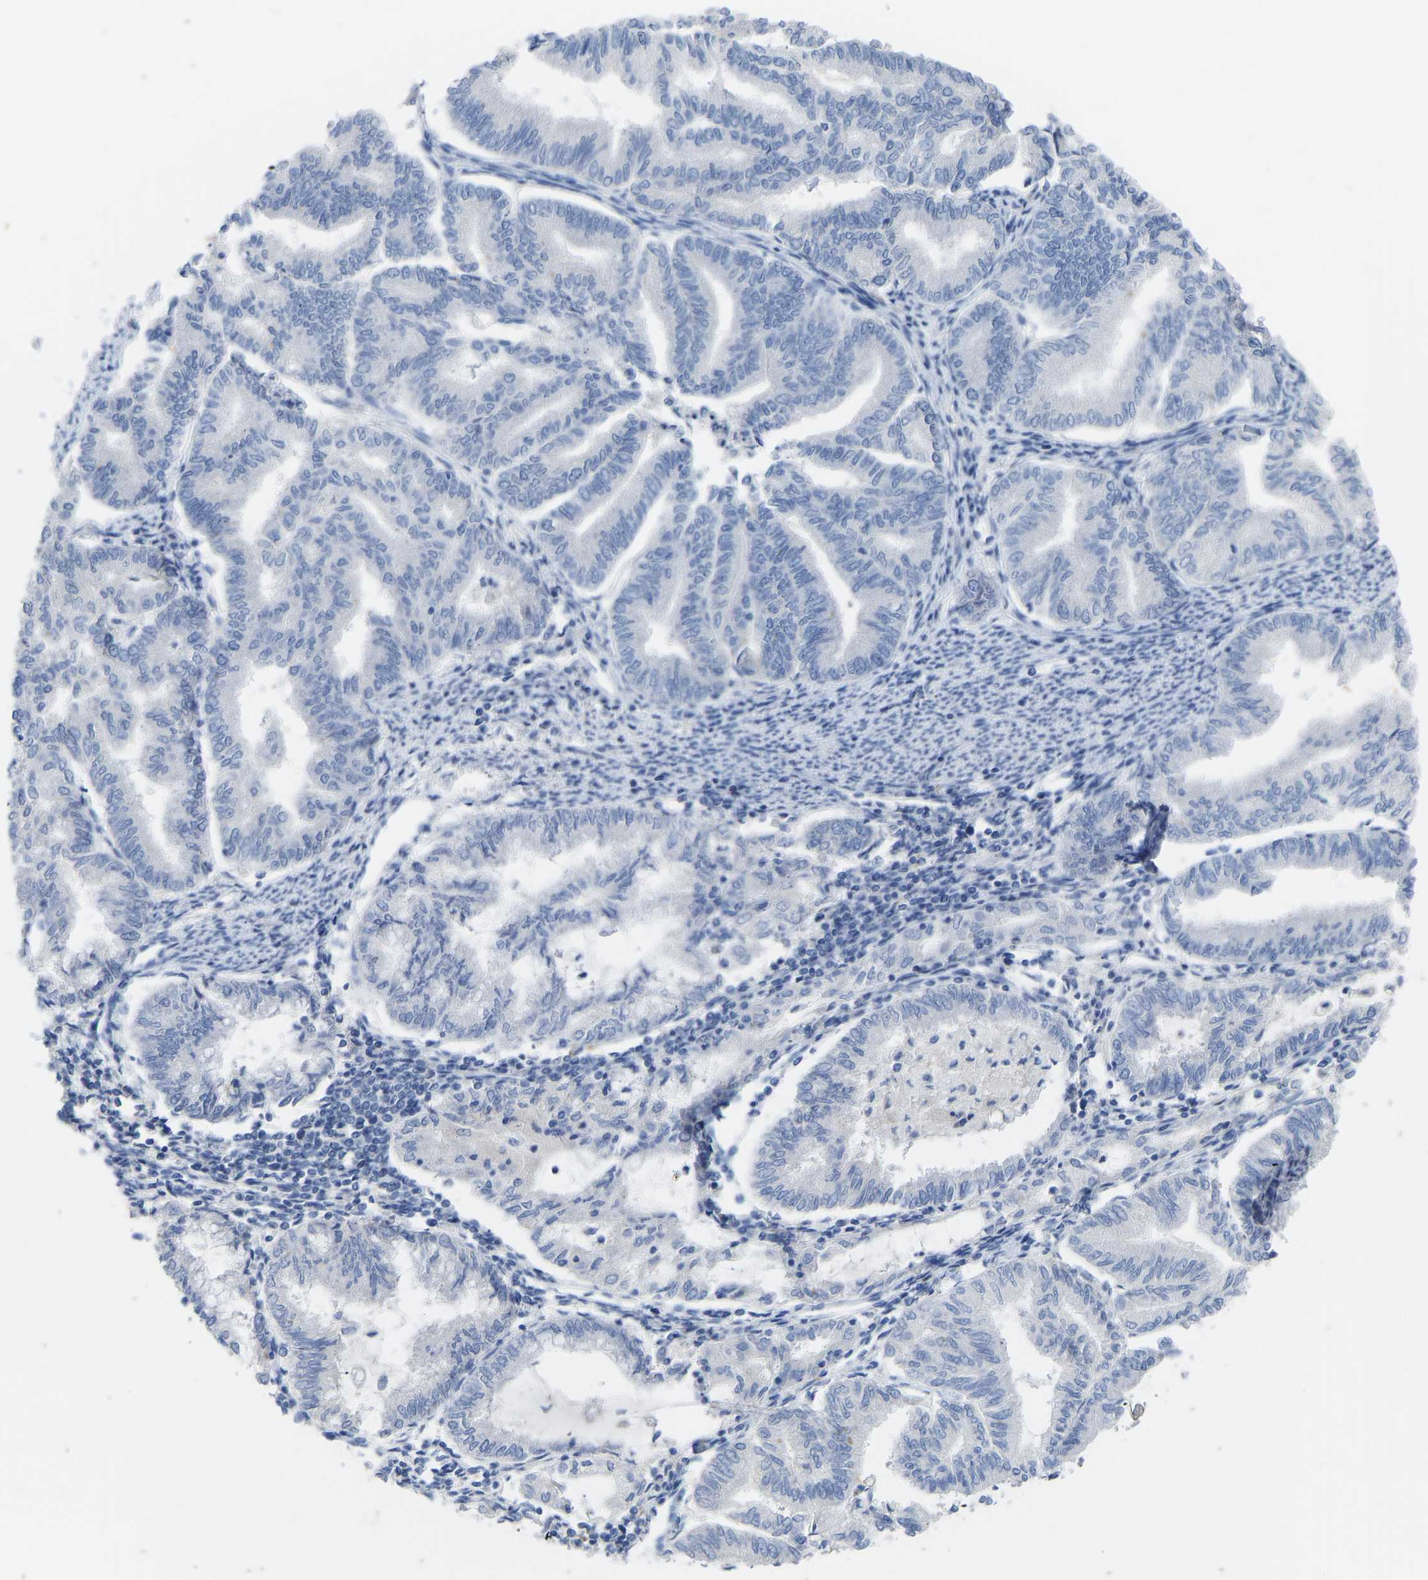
{"staining": {"intensity": "negative", "quantity": "none", "location": "none"}, "tissue": "endometrial cancer", "cell_type": "Tumor cells", "image_type": "cancer", "snomed": [{"axis": "morphology", "description": "Adenocarcinoma, NOS"}, {"axis": "topography", "description": "Endometrium"}], "caption": "Immunohistochemical staining of endometrial cancer (adenocarcinoma) displays no significant expression in tumor cells. (DAB immunohistochemistry (IHC) visualized using brightfield microscopy, high magnification).", "gene": "OLIG2", "patient": {"sex": "female", "age": 79}}